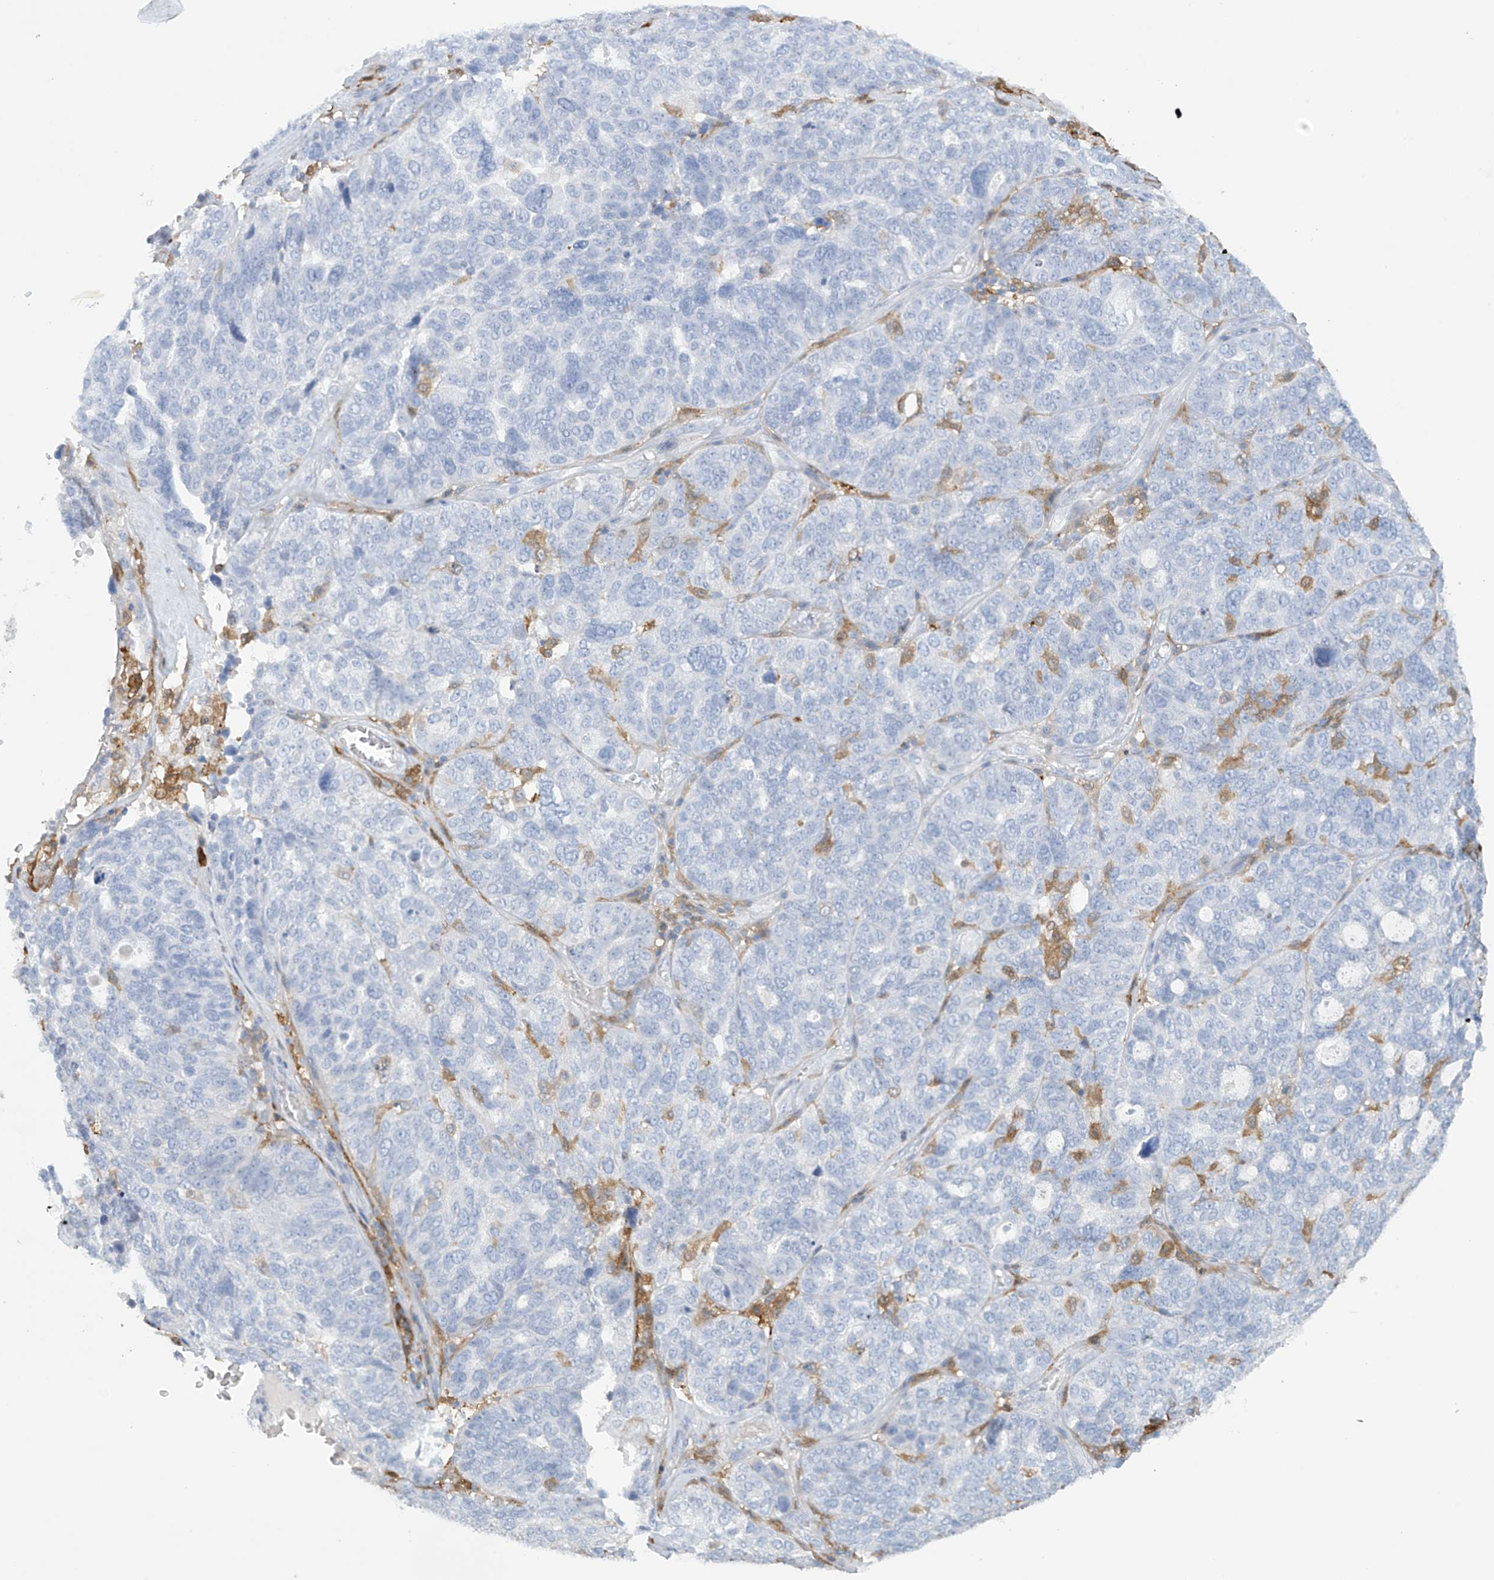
{"staining": {"intensity": "negative", "quantity": "none", "location": "none"}, "tissue": "ovarian cancer", "cell_type": "Tumor cells", "image_type": "cancer", "snomed": [{"axis": "morphology", "description": "Cystadenocarcinoma, serous, NOS"}, {"axis": "topography", "description": "Ovary"}], "caption": "High power microscopy image of an immunohistochemistry image of ovarian cancer, revealing no significant staining in tumor cells.", "gene": "TRMT2B", "patient": {"sex": "female", "age": 59}}